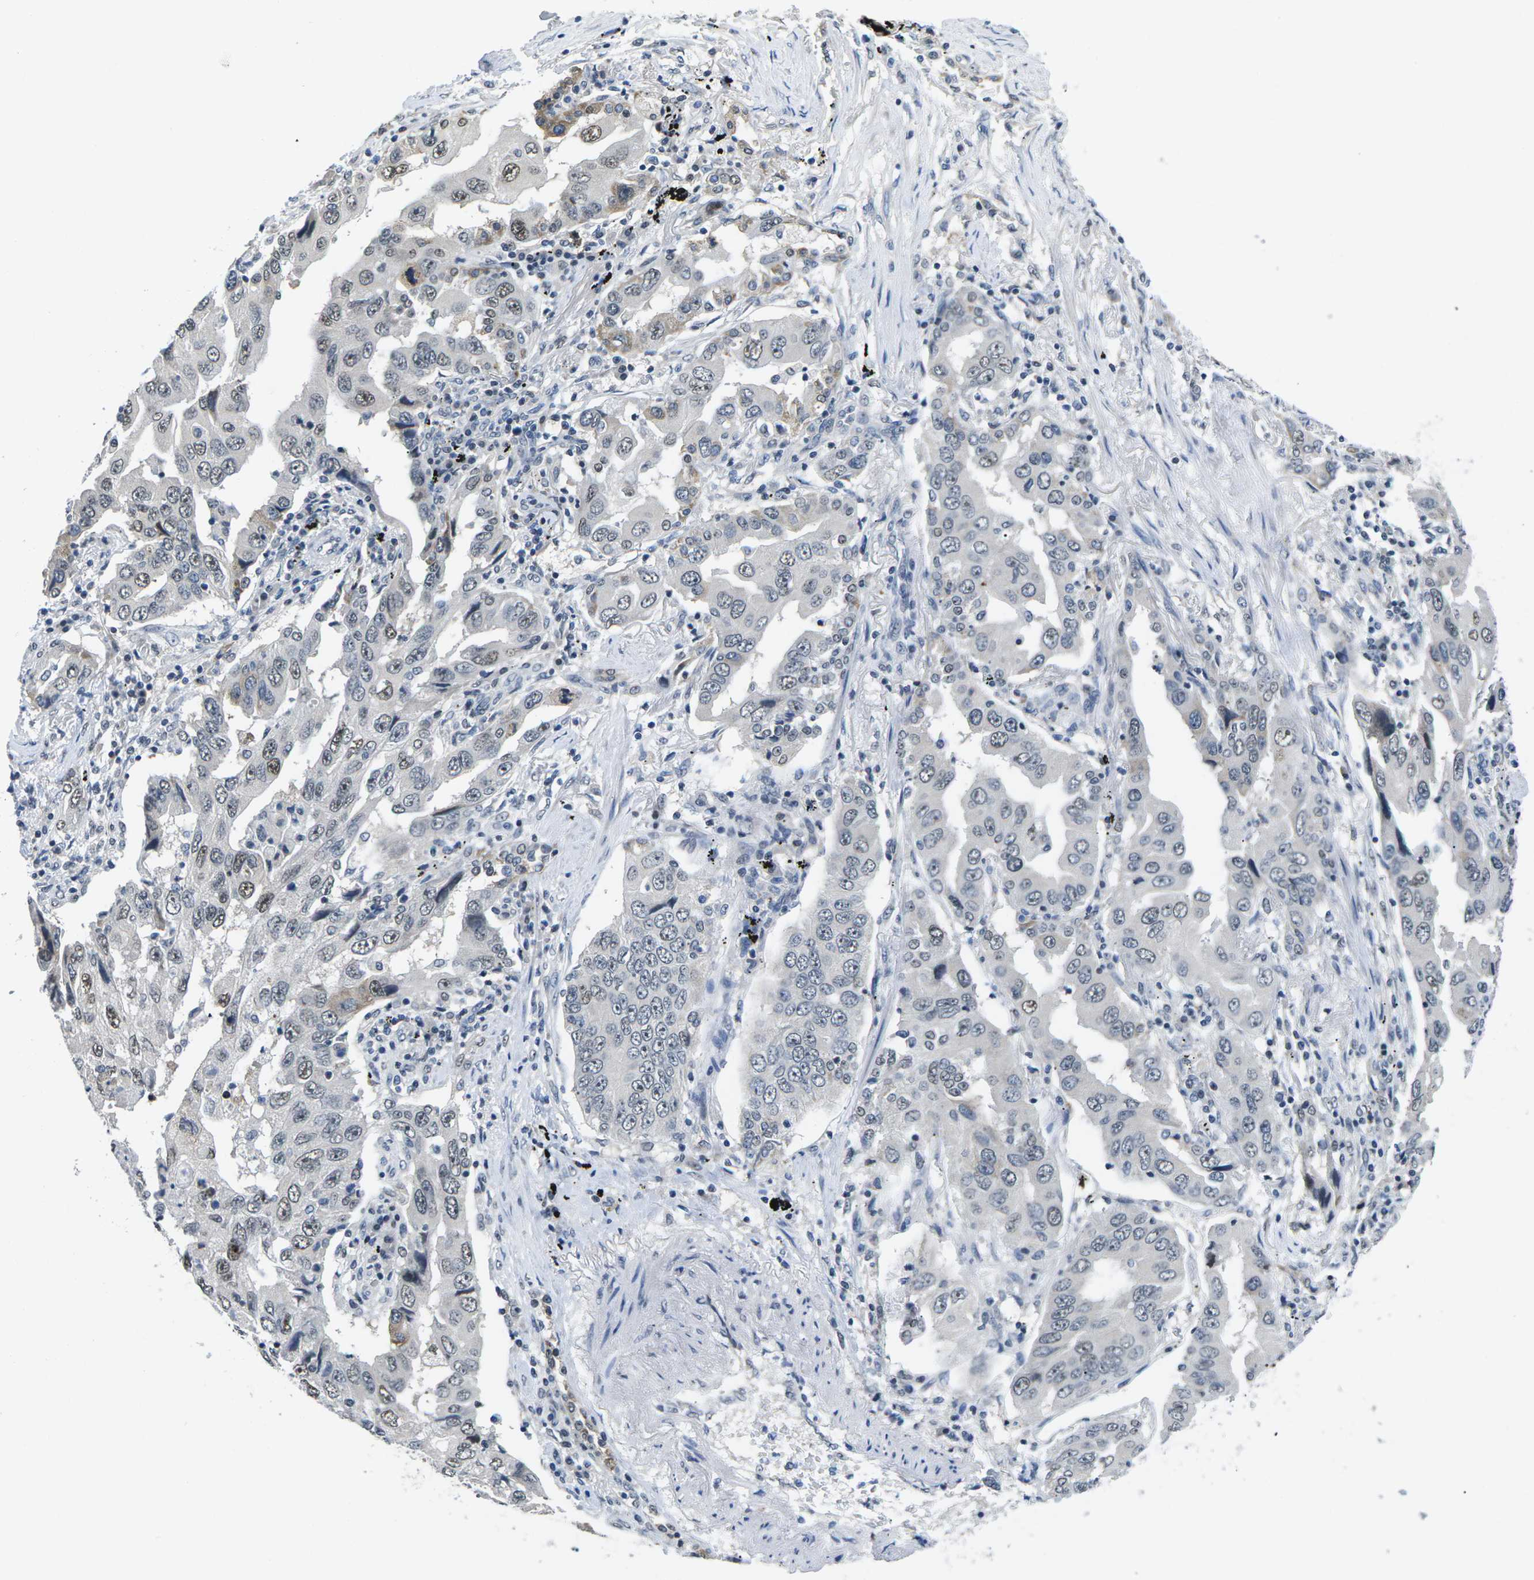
{"staining": {"intensity": "weak", "quantity": ">75%", "location": "nuclear"}, "tissue": "lung cancer", "cell_type": "Tumor cells", "image_type": "cancer", "snomed": [{"axis": "morphology", "description": "Adenocarcinoma, NOS"}, {"axis": "topography", "description": "Lung"}], "caption": "This photomicrograph demonstrates IHC staining of human lung adenocarcinoma, with low weak nuclear positivity in about >75% of tumor cells.", "gene": "NSRP1", "patient": {"sex": "female", "age": 65}}